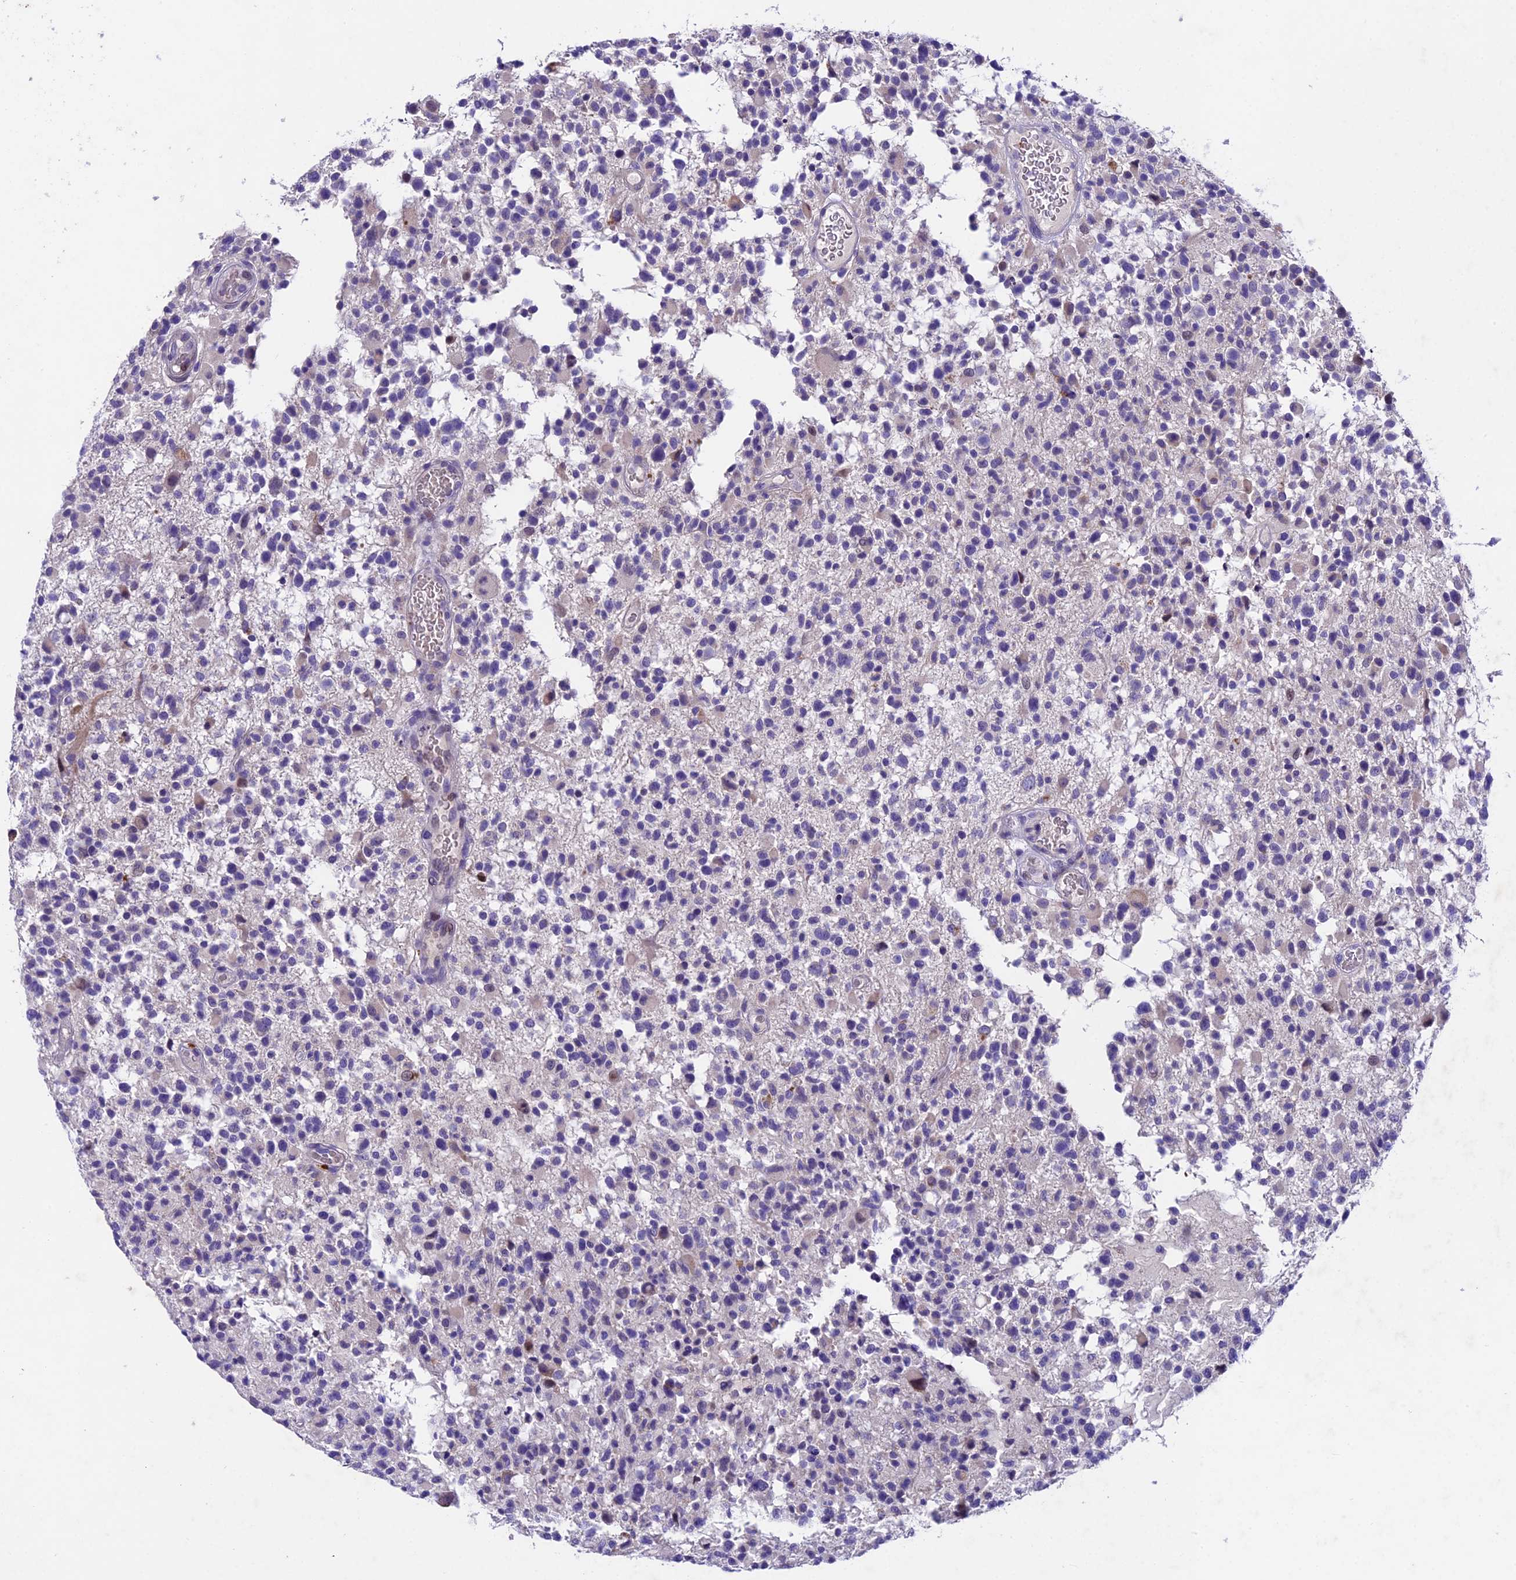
{"staining": {"intensity": "negative", "quantity": "none", "location": "none"}, "tissue": "glioma", "cell_type": "Tumor cells", "image_type": "cancer", "snomed": [{"axis": "morphology", "description": "Glioma, malignant, High grade"}, {"axis": "morphology", "description": "Glioblastoma, NOS"}, {"axis": "topography", "description": "Brain"}], "caption": "A photomicrograph of glioma stained for a protein shows no brown staining in tumor cells.", "gene": "IFT140", "patient": {"sex": "male", "age": 60}}